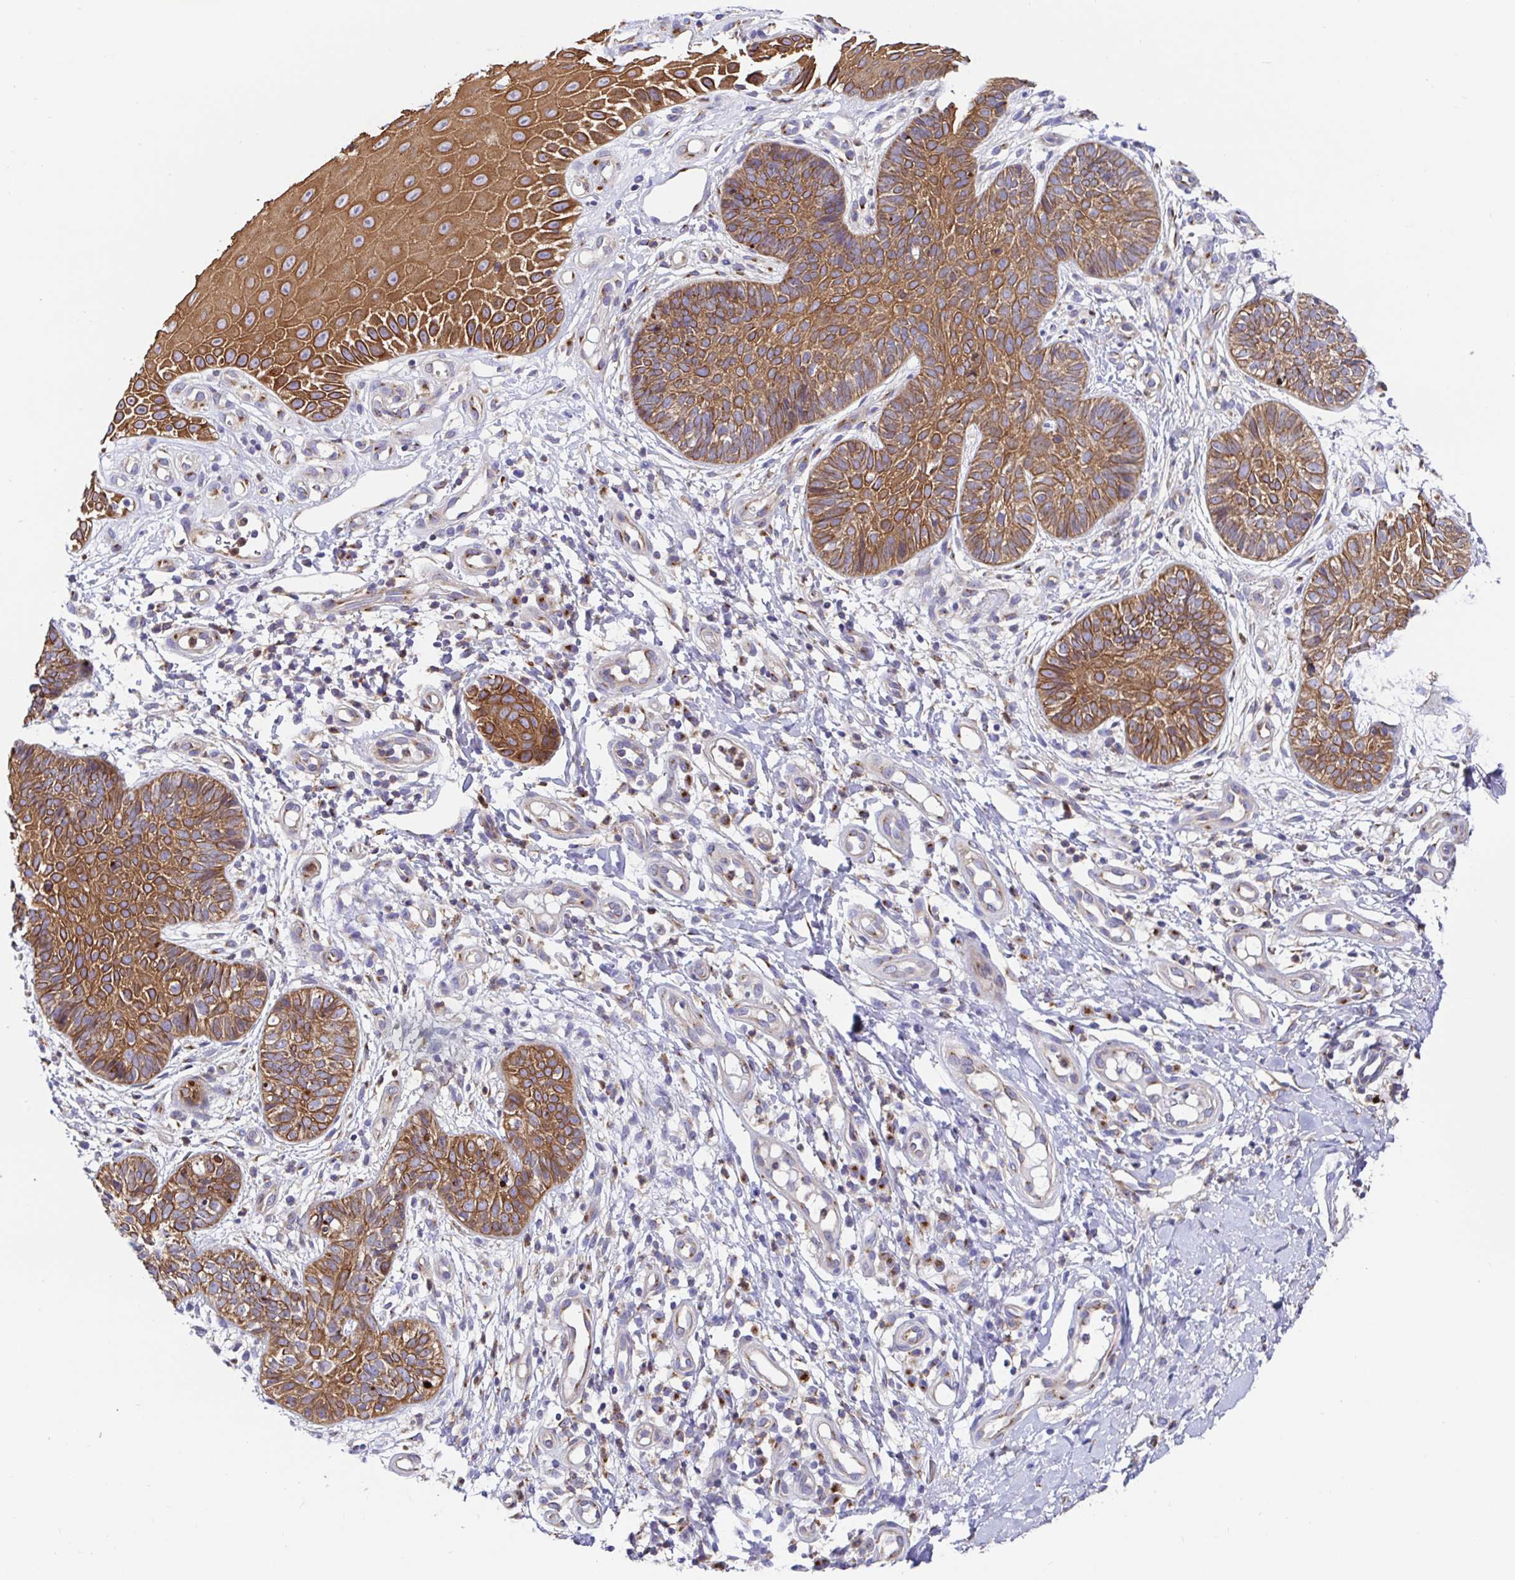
{"staining": {"intensity": "moderate", "quantity": ">75%", "location": "cytoplasmic/membranous"}, "tissue": "skin cancer", "cell_type": "Tumor cells", "image_type": "cancer", "snomed": [{"axis": "morphology", "description": "Basal cell carcinoma"}, {"axis": "topography", "description": "Skin"}, {"axis": "topography", "description": "Skin of leg"}], "caption": "Tumor cells show medium levels of moderate cytoplasmic/membranous staining in about >75% of cells in skin basal cell carcinoma.", "gene": "GOLGA1", "patient": {"sex": "female", "age": 87}}